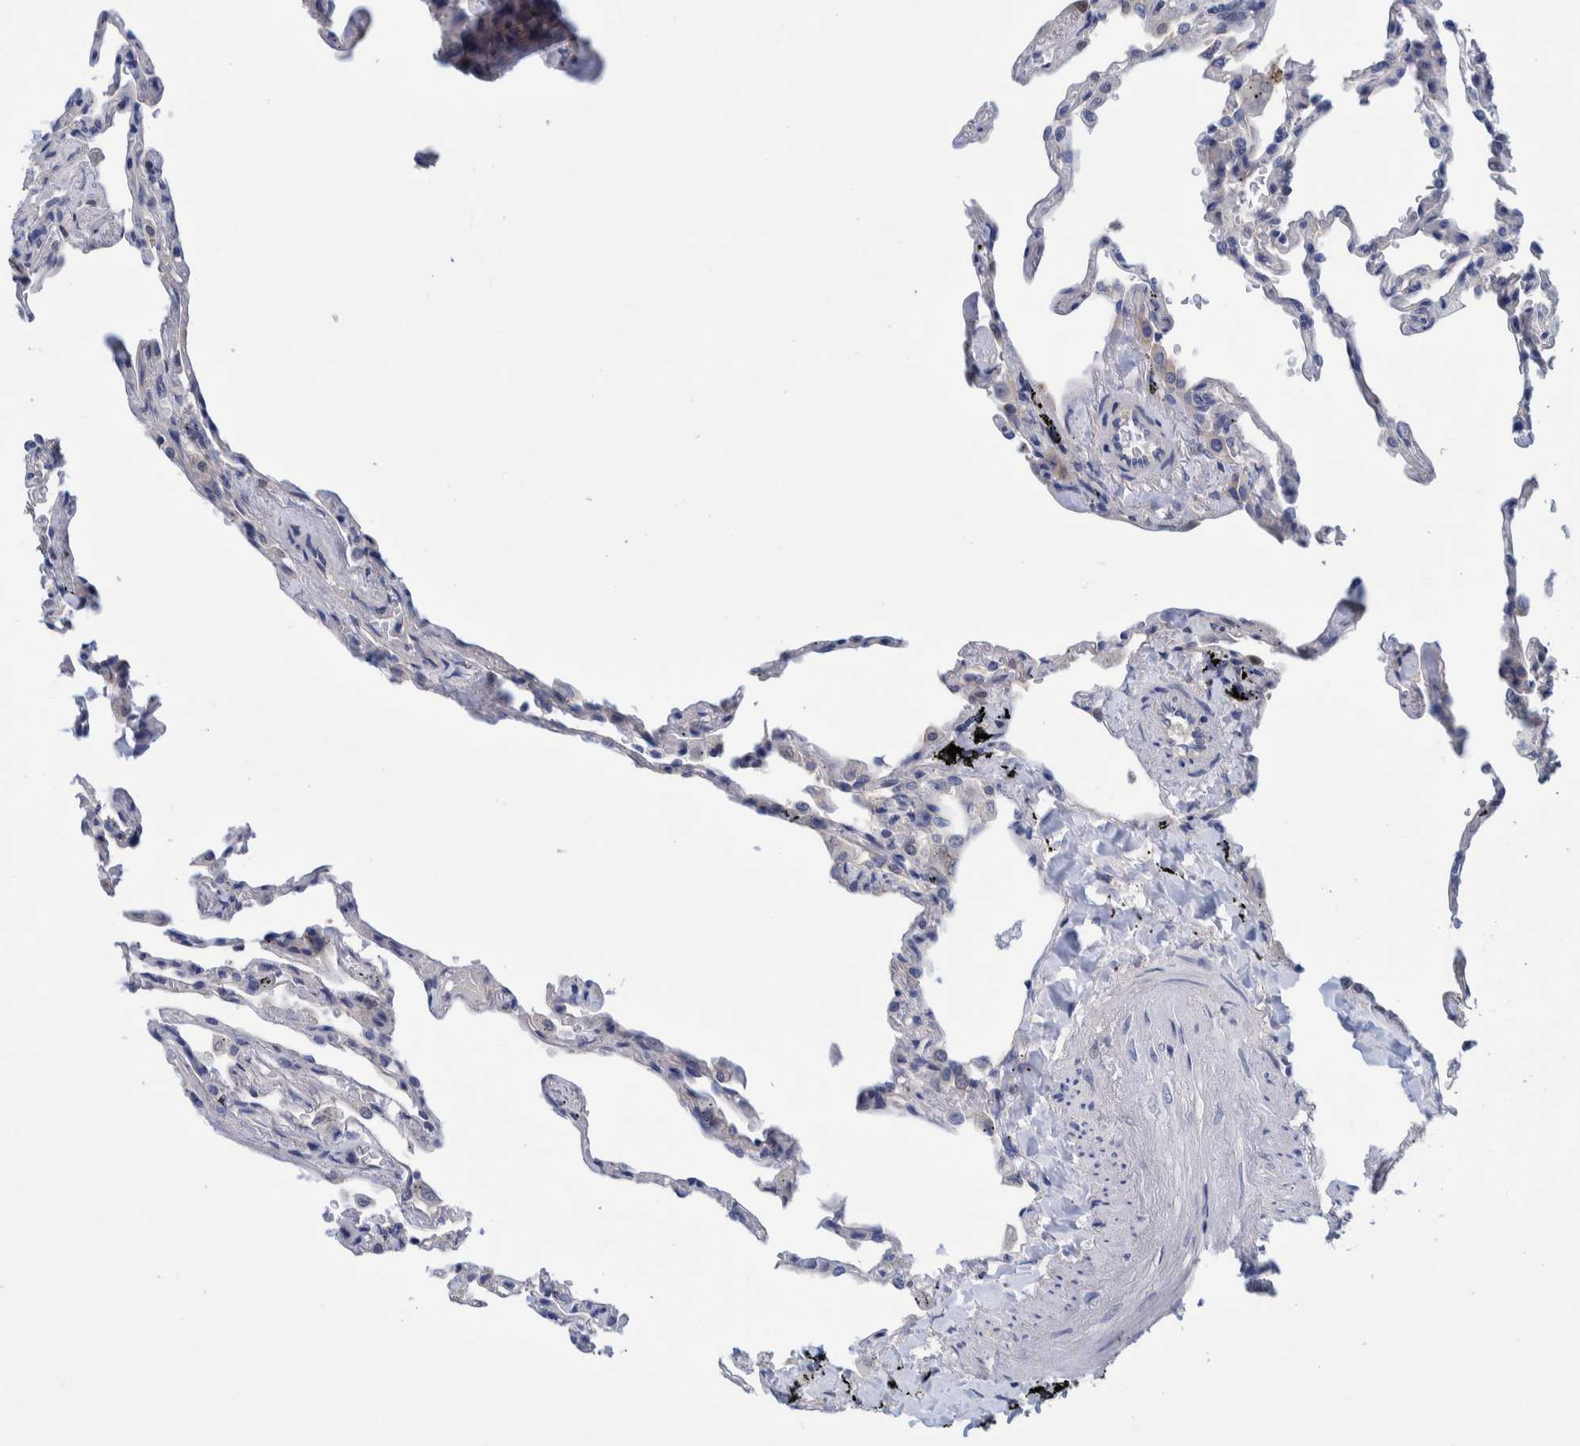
{"staining": {"intensity": "negative", "quantity": "none", "location": "none"}, "tissue": "lung", "cell_type": "Alveolar cells", "image_type": "normal", "snomed": [{"axis": "morphology", "description": "Normal tissue, NOS"}, {"axis": "topography", "description": "Lung"}], "caption": "The image demonstrates no significant positivity in alveolar cells of lung. Nuclei are stained in blue.", "gene": "PFAS", "patient": {"sex": "male", "age": 59}}